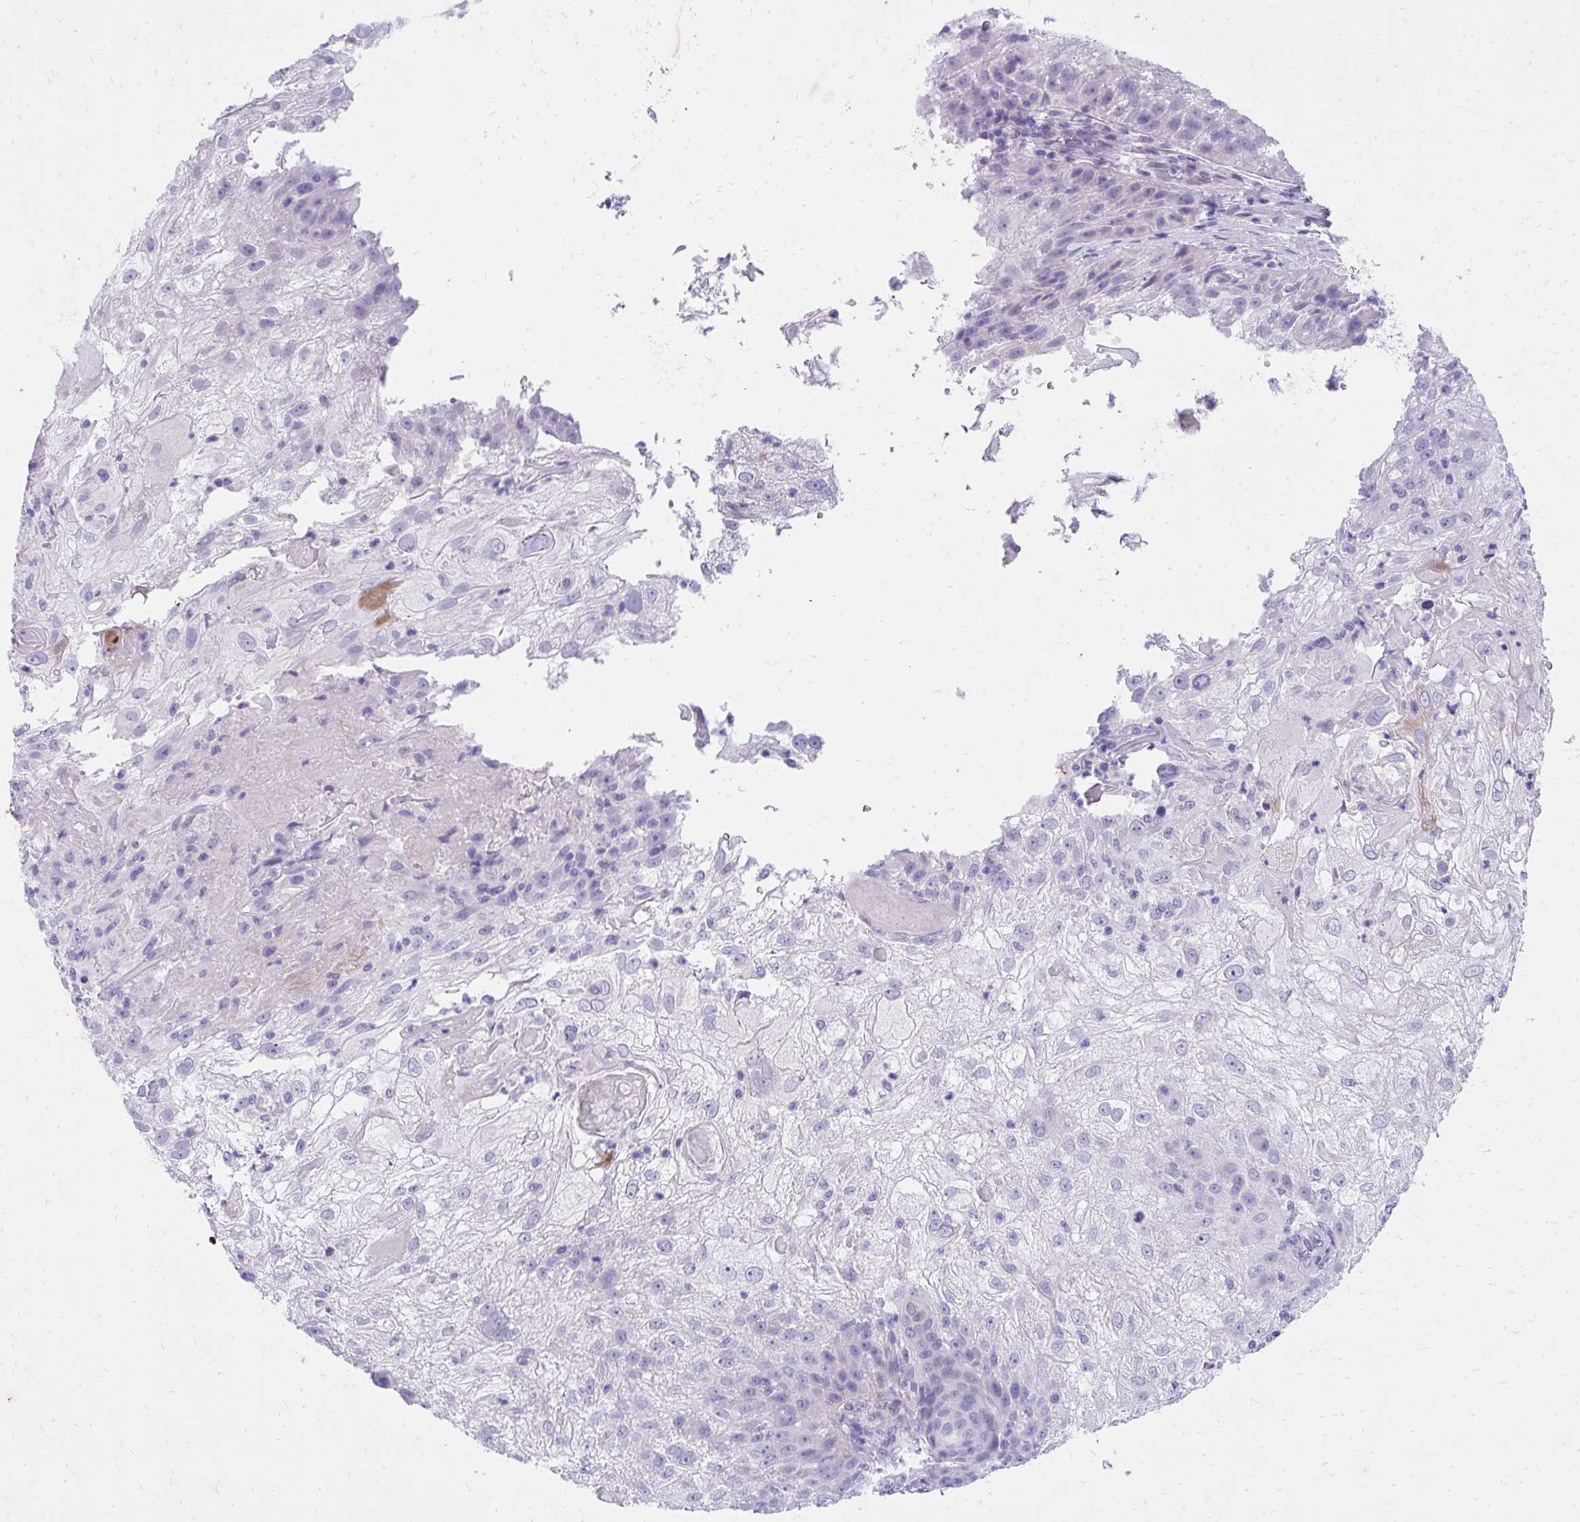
{"staining": {"intensity": "moderate", "quantity": "<25%", "location": "cytoplasmic/membranous"}, "tissue": "skin cancer", "cell_type": "Tumor cells", "image_type": "cancer", "snomed": [{"axis": "morphology", "description": "Normal tissue, NOS"}, {"axis": "morphology", "description": "Squamous cell carcinoma, NOS"}, {"axis": "topography", "description": "Skin"}], "caption": "A high-resolution micrograph shows IHC staining of squamous cell carcinoma (skin), which reveals moderate cytoplasmic/membranous expression in about <25% of tumor cells. Using DAB (brown) and hematoxylin (blue) stains, captured at high magnification using brightfield microscopy.", "gene": "KLK1", "patient": {"sex": "female", "age": 83}}